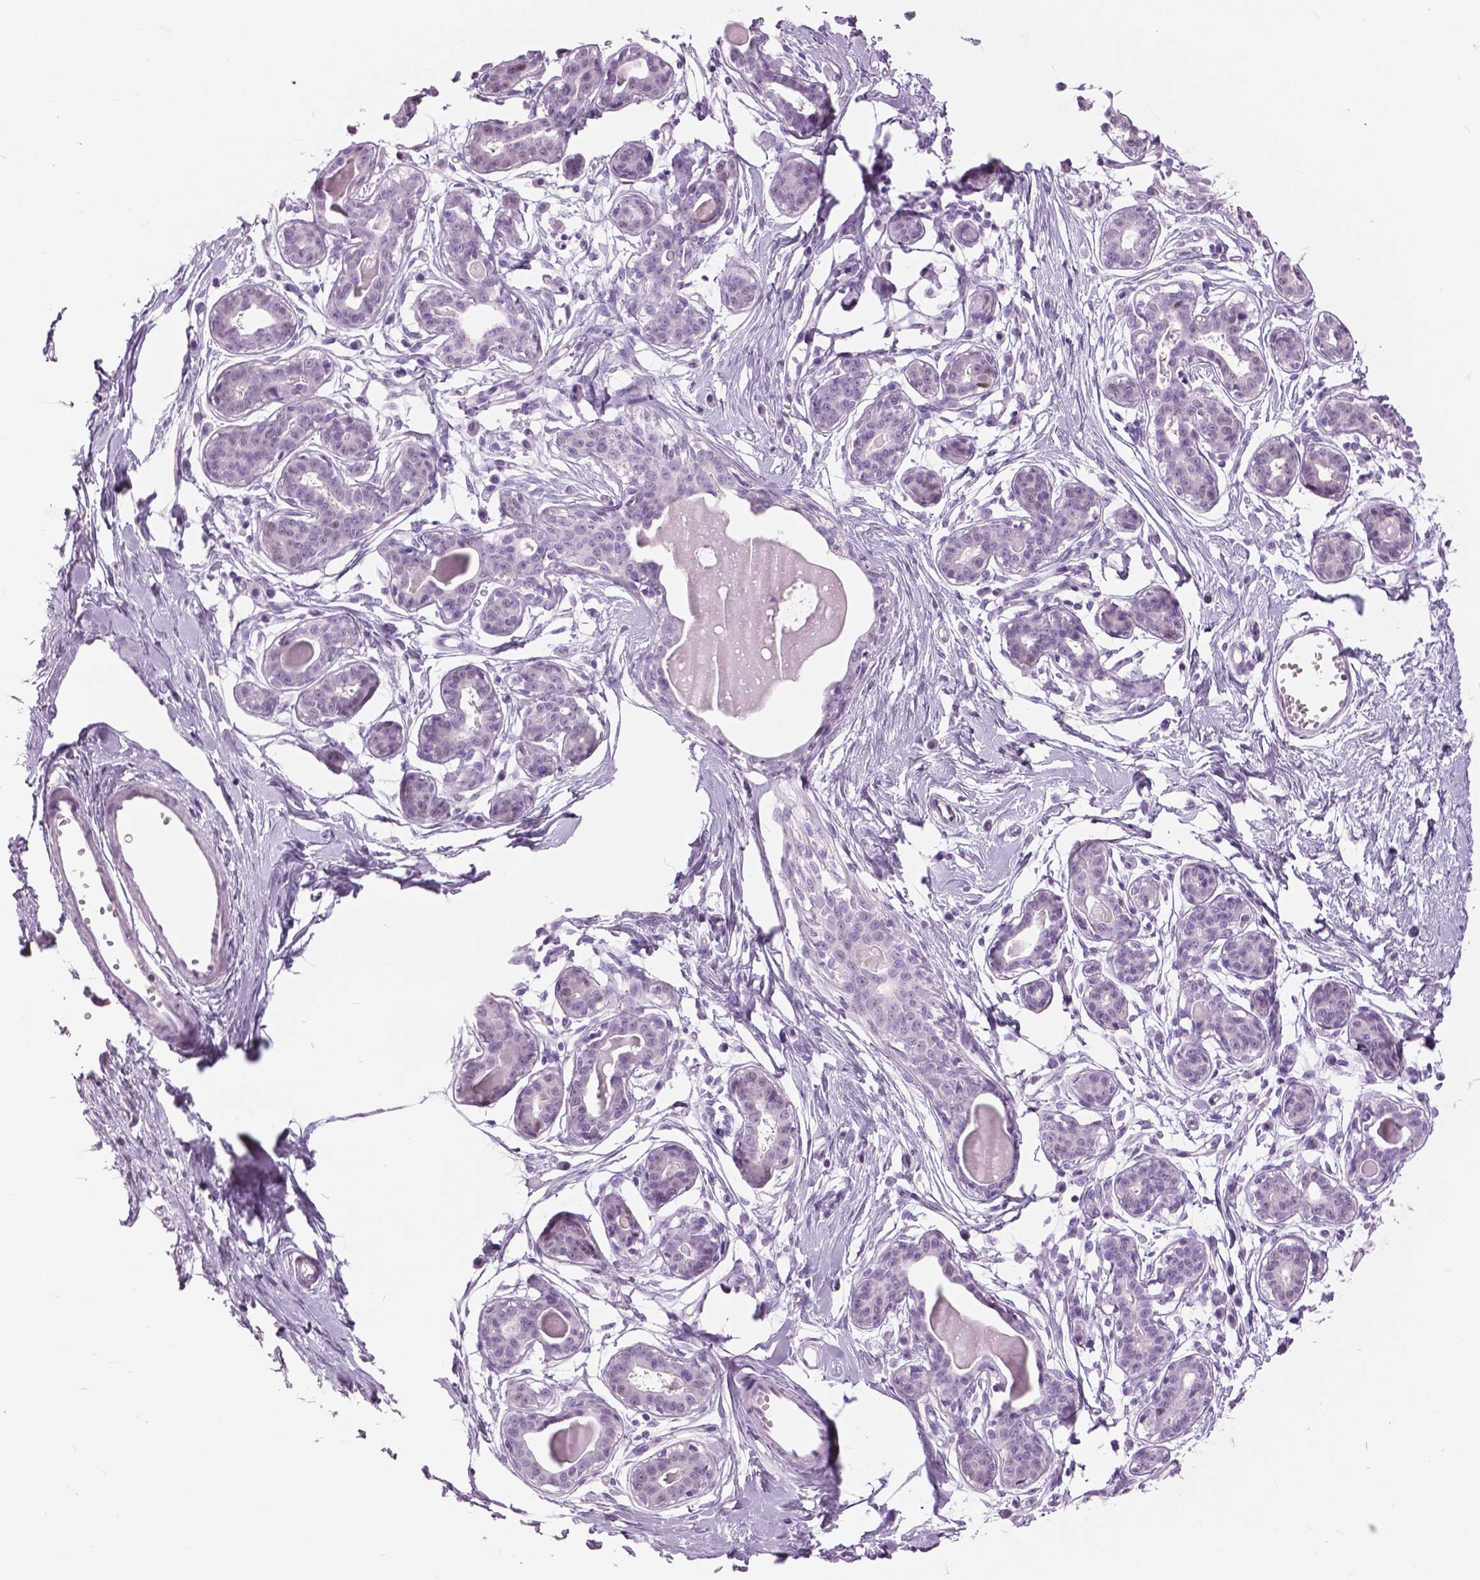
{"staining": {"intensity": "negative", "quantity": "none", "location": "none"}, "tissue": "breast", "cell_type": "Adipocytes", "image_type": "normal", "snomed": [{"axis": "morphology", "description": "Normal tissue, NOS"}, {"axis": "topography", "description": "Breast"}], "caption": "Protein analysis of normal breast displays no significant positivity in adipocytes. (DAB (3,3'-diaminobenzidine) immunohistochemistry (IHC) visualized using brightfield microscopy, high magnification).", "gene": "SFTPD", "patient": {"sex": "female", "age": 45}}